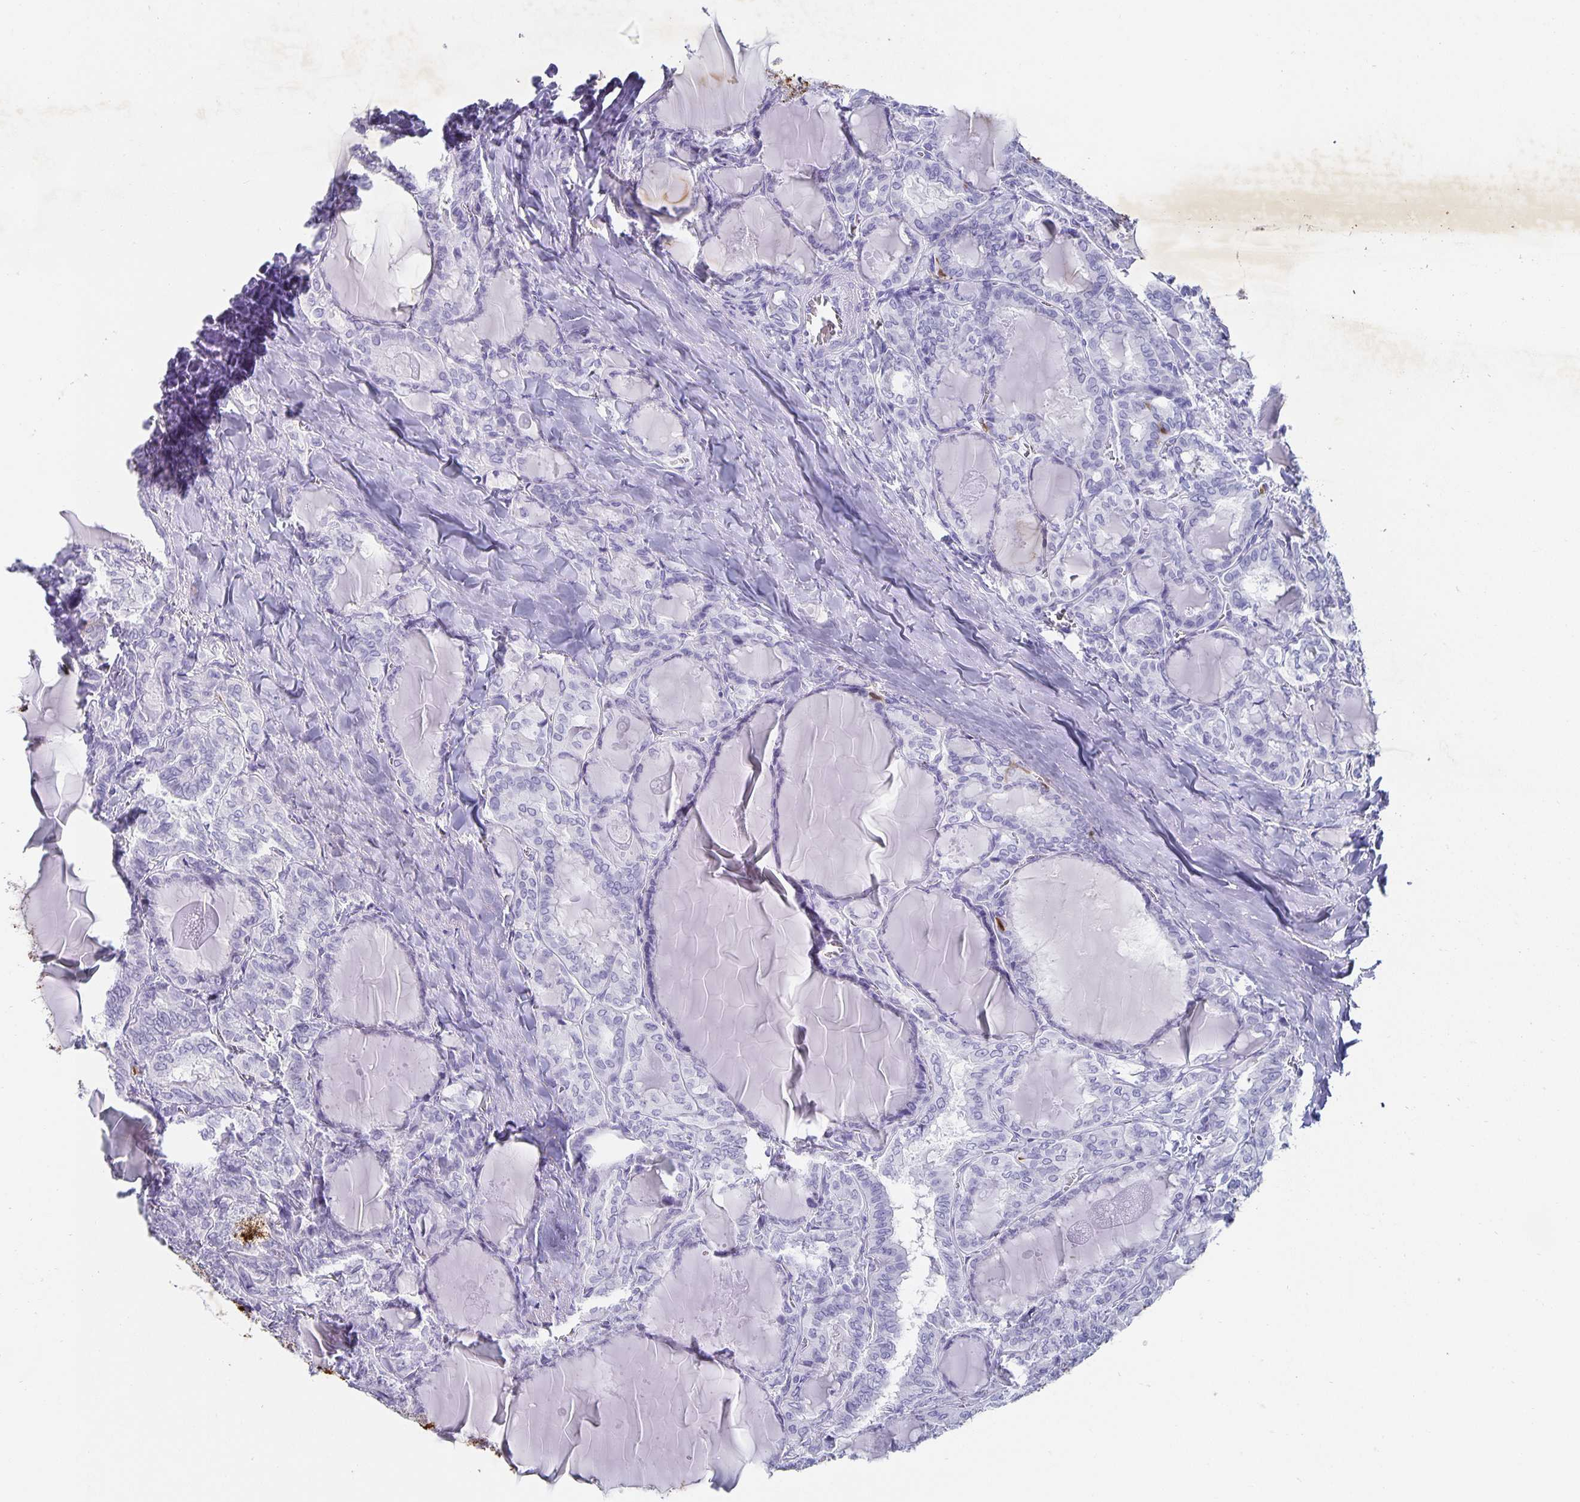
{"staining": {"intensity": "negative", "quantity": "none", "location": "none"}, "tissue": "thyroid cancer", "cell_type": "Tumor cells", "image_type": "cancer", "snomed": [{"axis": "morphology", "description": "Papillary adenocarcinoma, NOS"}, {"axis": "topography", "description": "Thyroid gland"}], "caption": "Immunohistochemistry micrograph of thyroid papillary adenocarcinoma stained for a protein (brown), which demonstrates no expression in tumor cells.", "gene": "CHGA", "patient": {"sex": "female", "age": 46}}